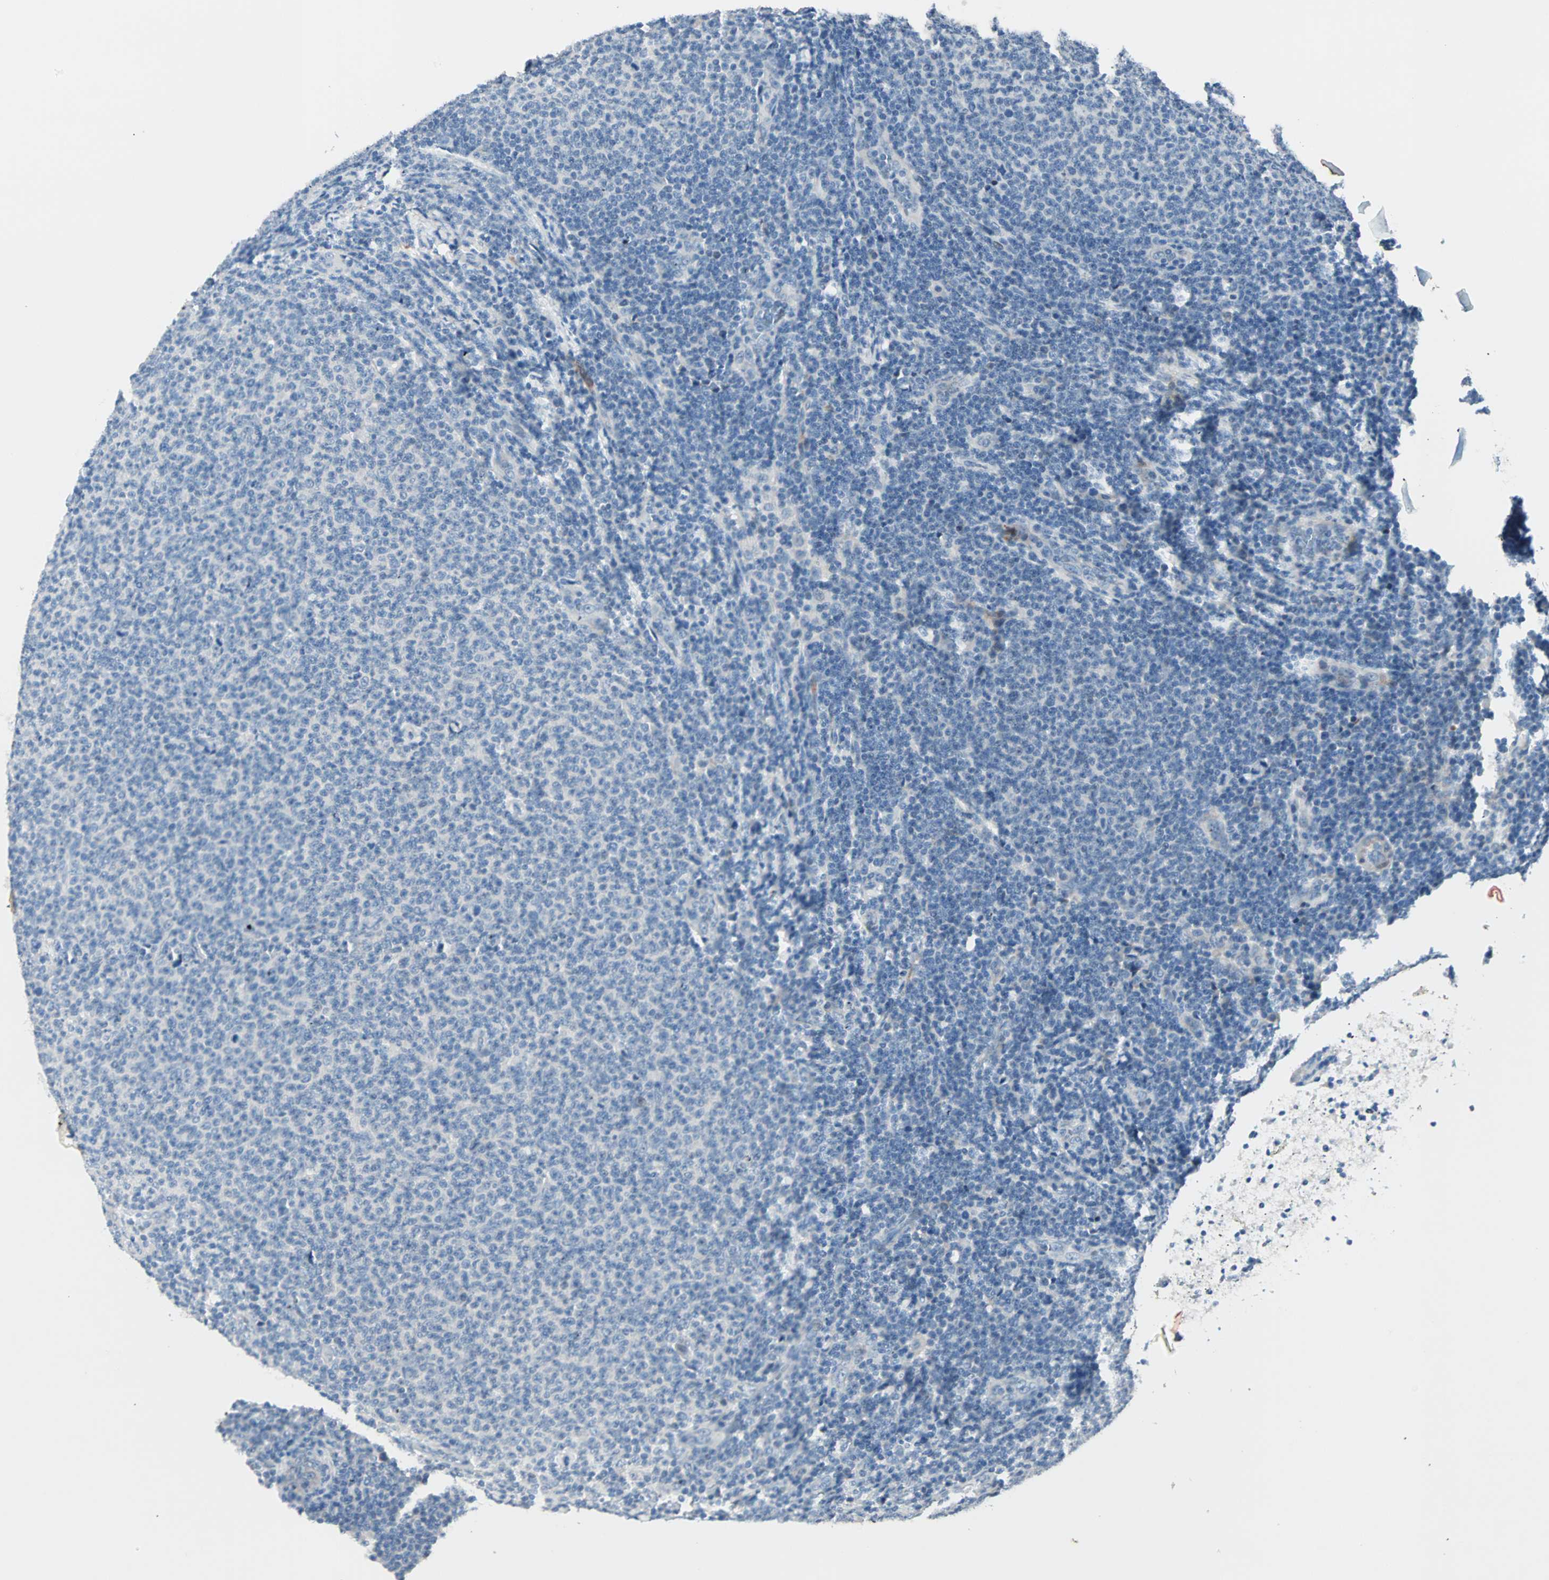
{"staining": {"intensity": "negative", "quantity": "none", "location": "none"}, "tissue": "lymphoma", "cell_type": "Tumor cells", "image_type": "cancer", "snomed": [{"axis": "morphology", "description": "Malignant lymphoma, non-Hodgkin's type, Low grade"}, {"axis": "topography", "description": "Lymph node"}], "caption": "Immunohistochemical staining of human malignant lymphoma, non-Hodgkin's type (low-grade) displays no significant expression in tumor cells. (DAB (3,3'-diaminobenzidine) immunohistochemistry, high magnification).", "gene": "NEFH", "patient": {"sex": "male", "age": 66}}